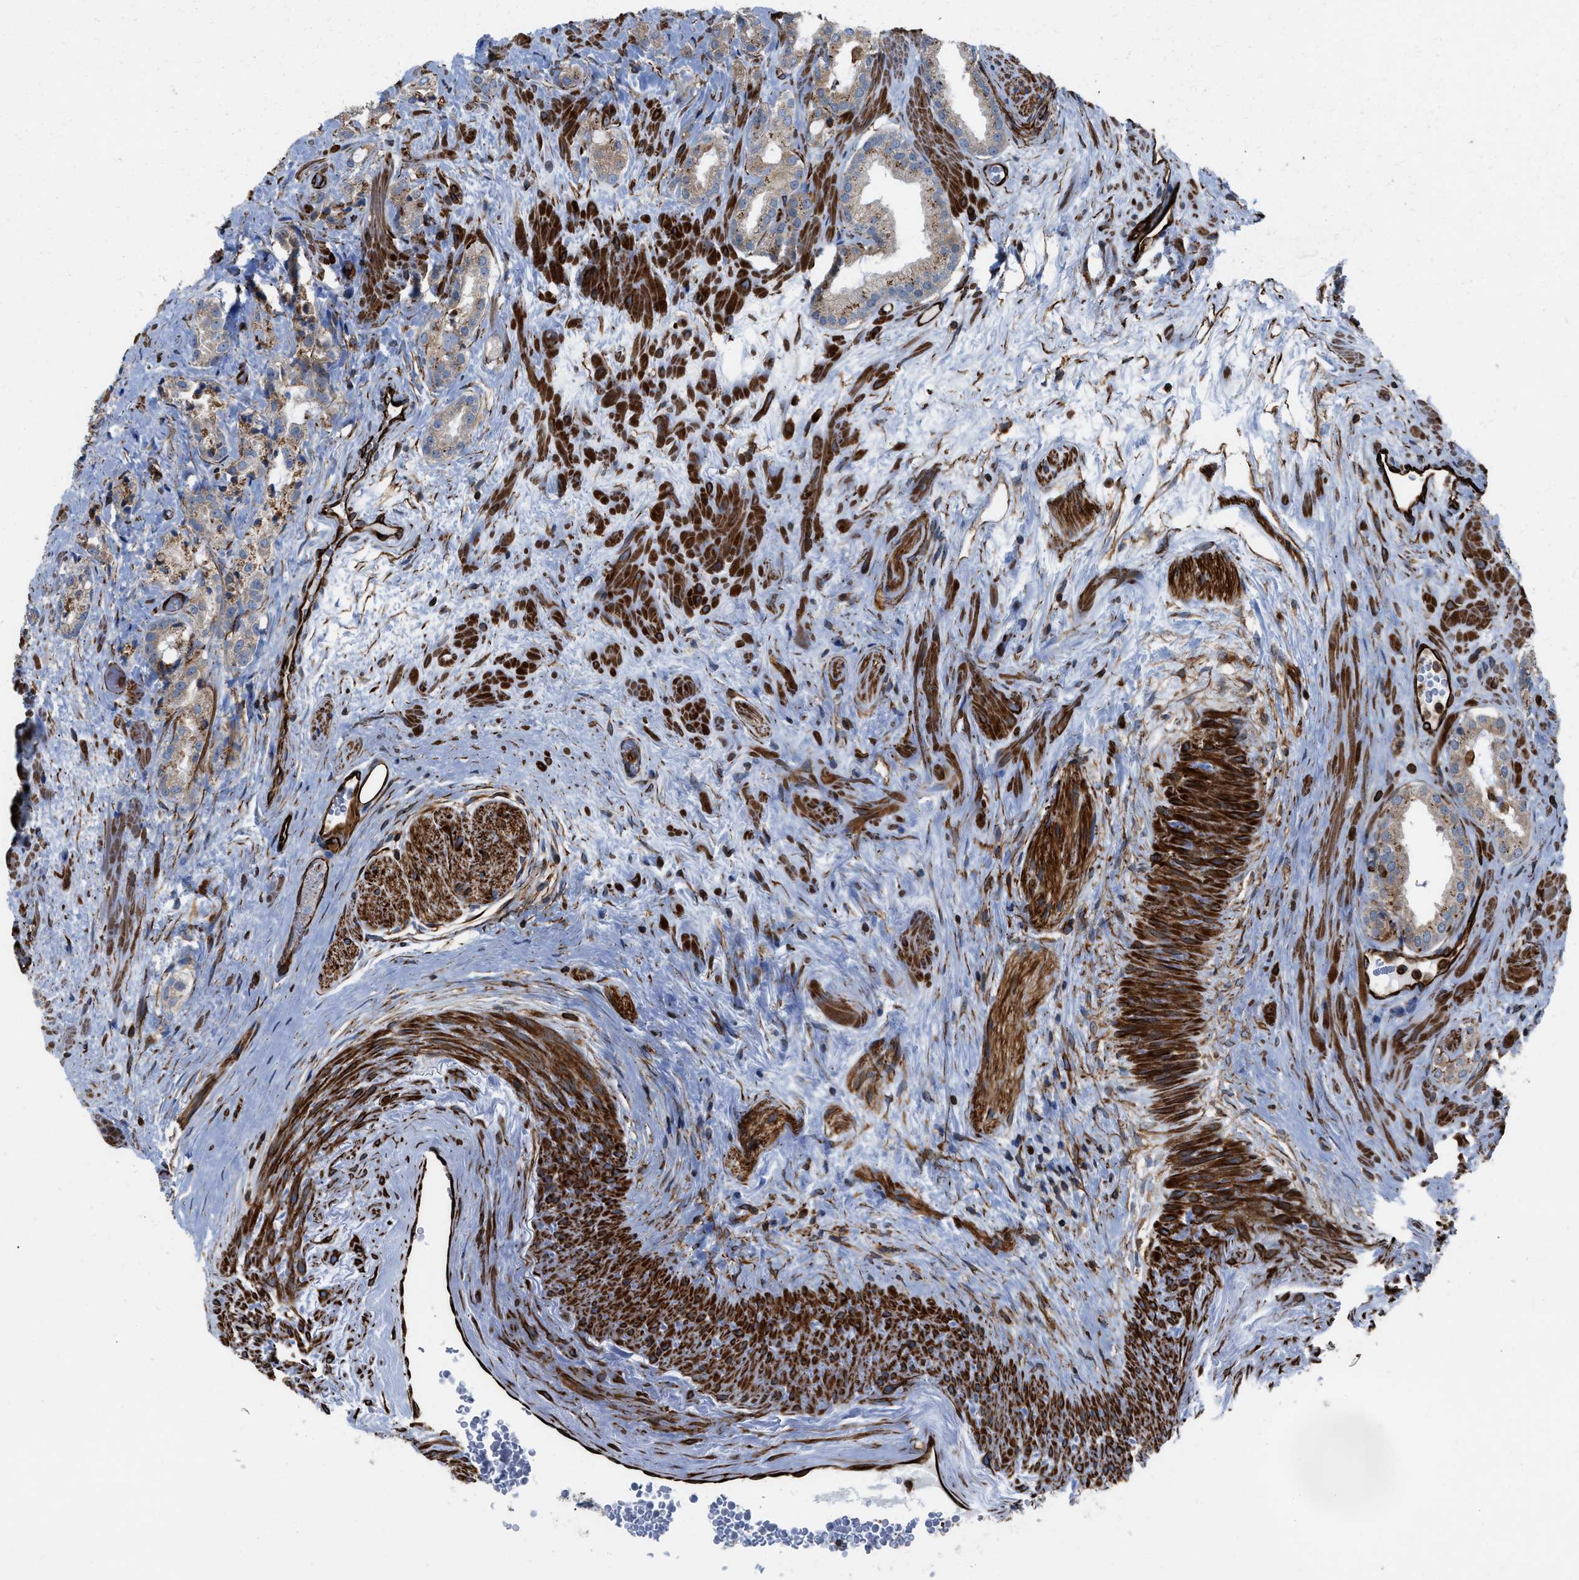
{"staining": {"intensity": "weak", "quantity": "25%-75%", "location": "cytoplasmic/membranous"}, "tissue": "prostate cancer", "cell_type": "Tumor cells", "image_type": "cancer", "snomed": [{"axis": "morphology", "description": "Adenocarcinoma, High grade"}, {"axis": "topography", "description": "Prostate"}], "caption": "A photomicrograph of high-grade adenocarcinoma (prostate) stained for a protein shows weak cytoplasmic/membranous brown staining in tumor cells.", "gene": "PTPRE", "patient": {"sex": "male", "age": 64}}